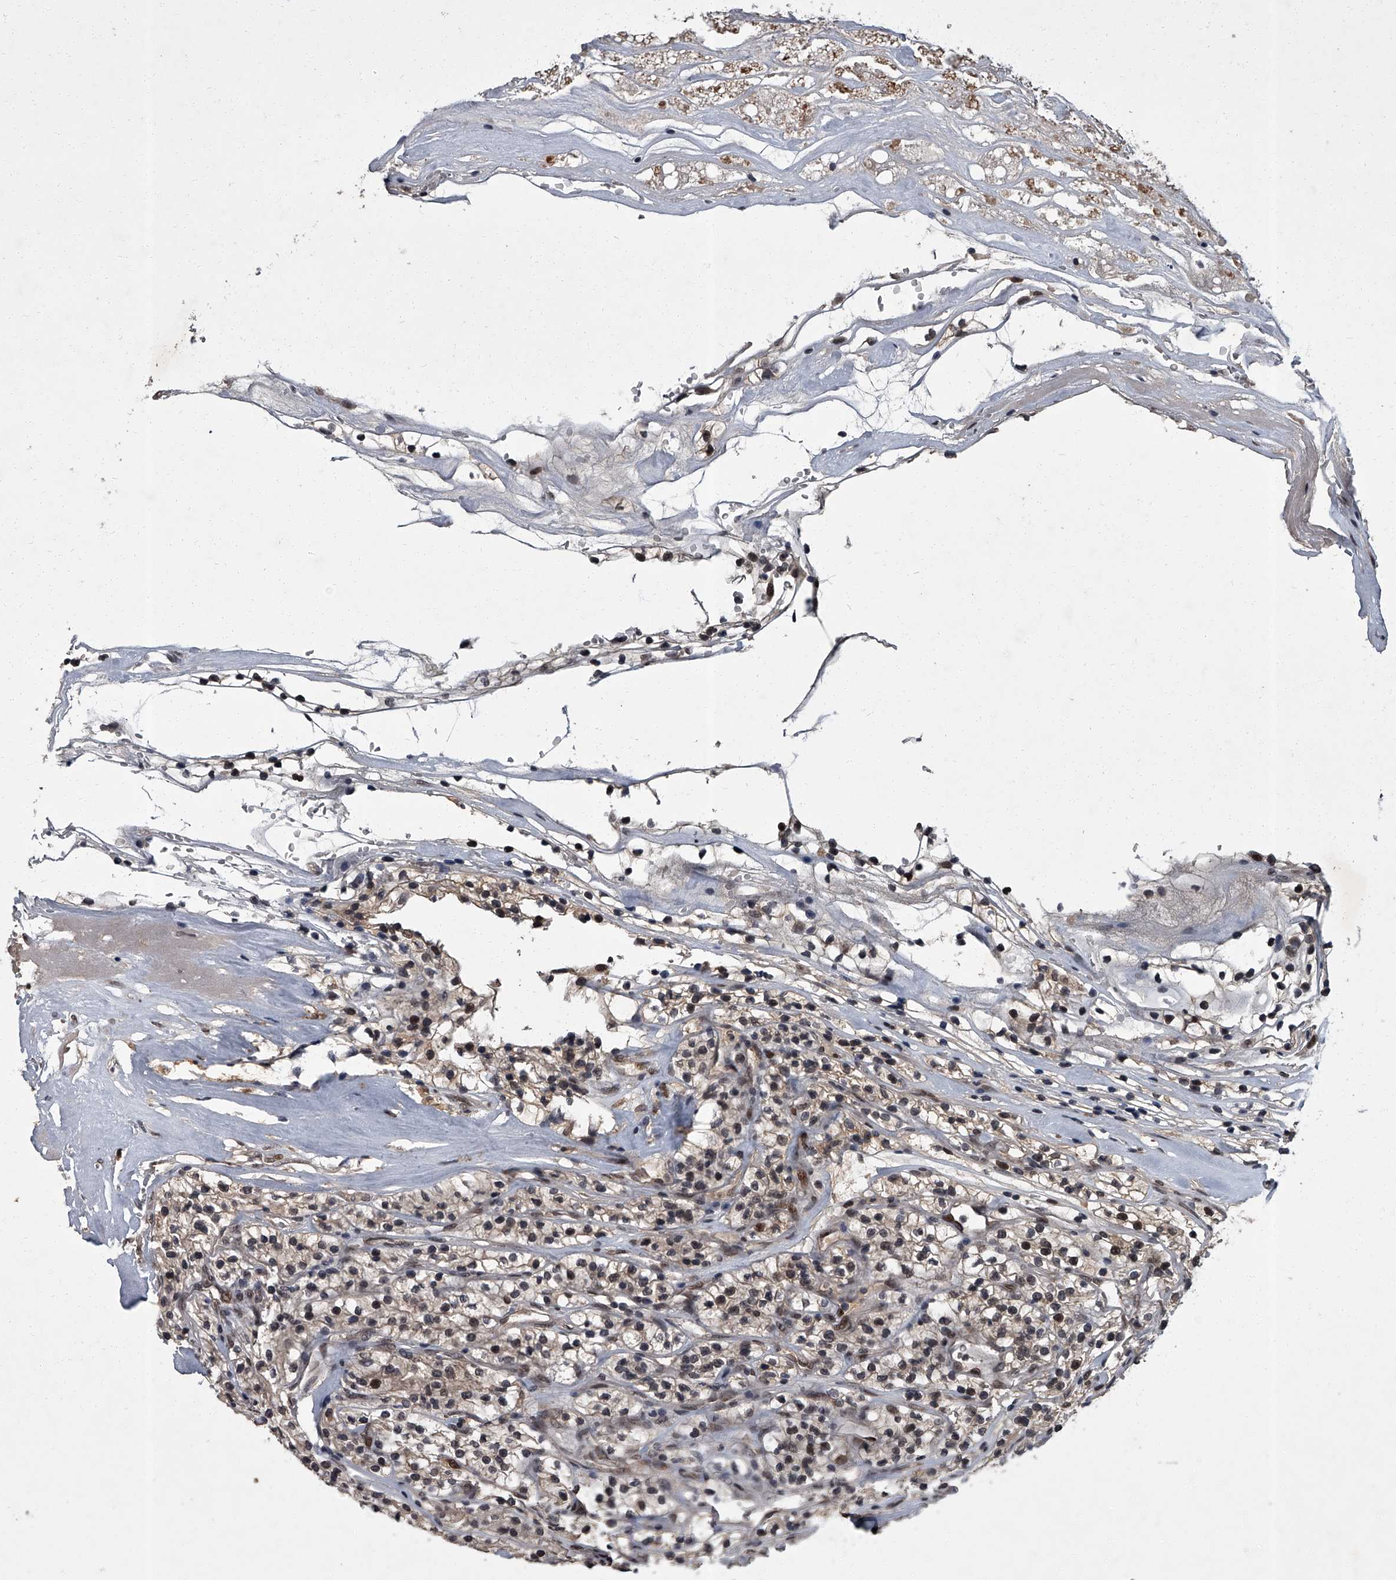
{"staining": {"intensity": "moderate", "quantity": "25%-75%", "location": "nuclear"}, "tissue": "renal cancer", "cell_type": "Tumor cells", "image_type": "cancer", "snomed": [{"axis": "morphology", "description": "Adenocarcinoma, NOS"}, {"axis": "topography", "description": "Kidney"}], "caption": "Immunohistochemistry (IHC) photomicrograph of neoplastic tissue: renal adenocarcinoma stained using immunohistochemistry (IHC) displays medium levels of moderate protein expression localized specifically in the nuclear of tumor cells, appearing as a nuclear brown color.", "gene": "ZNF518B", "patient": {"sex": "female", "age": 57}}